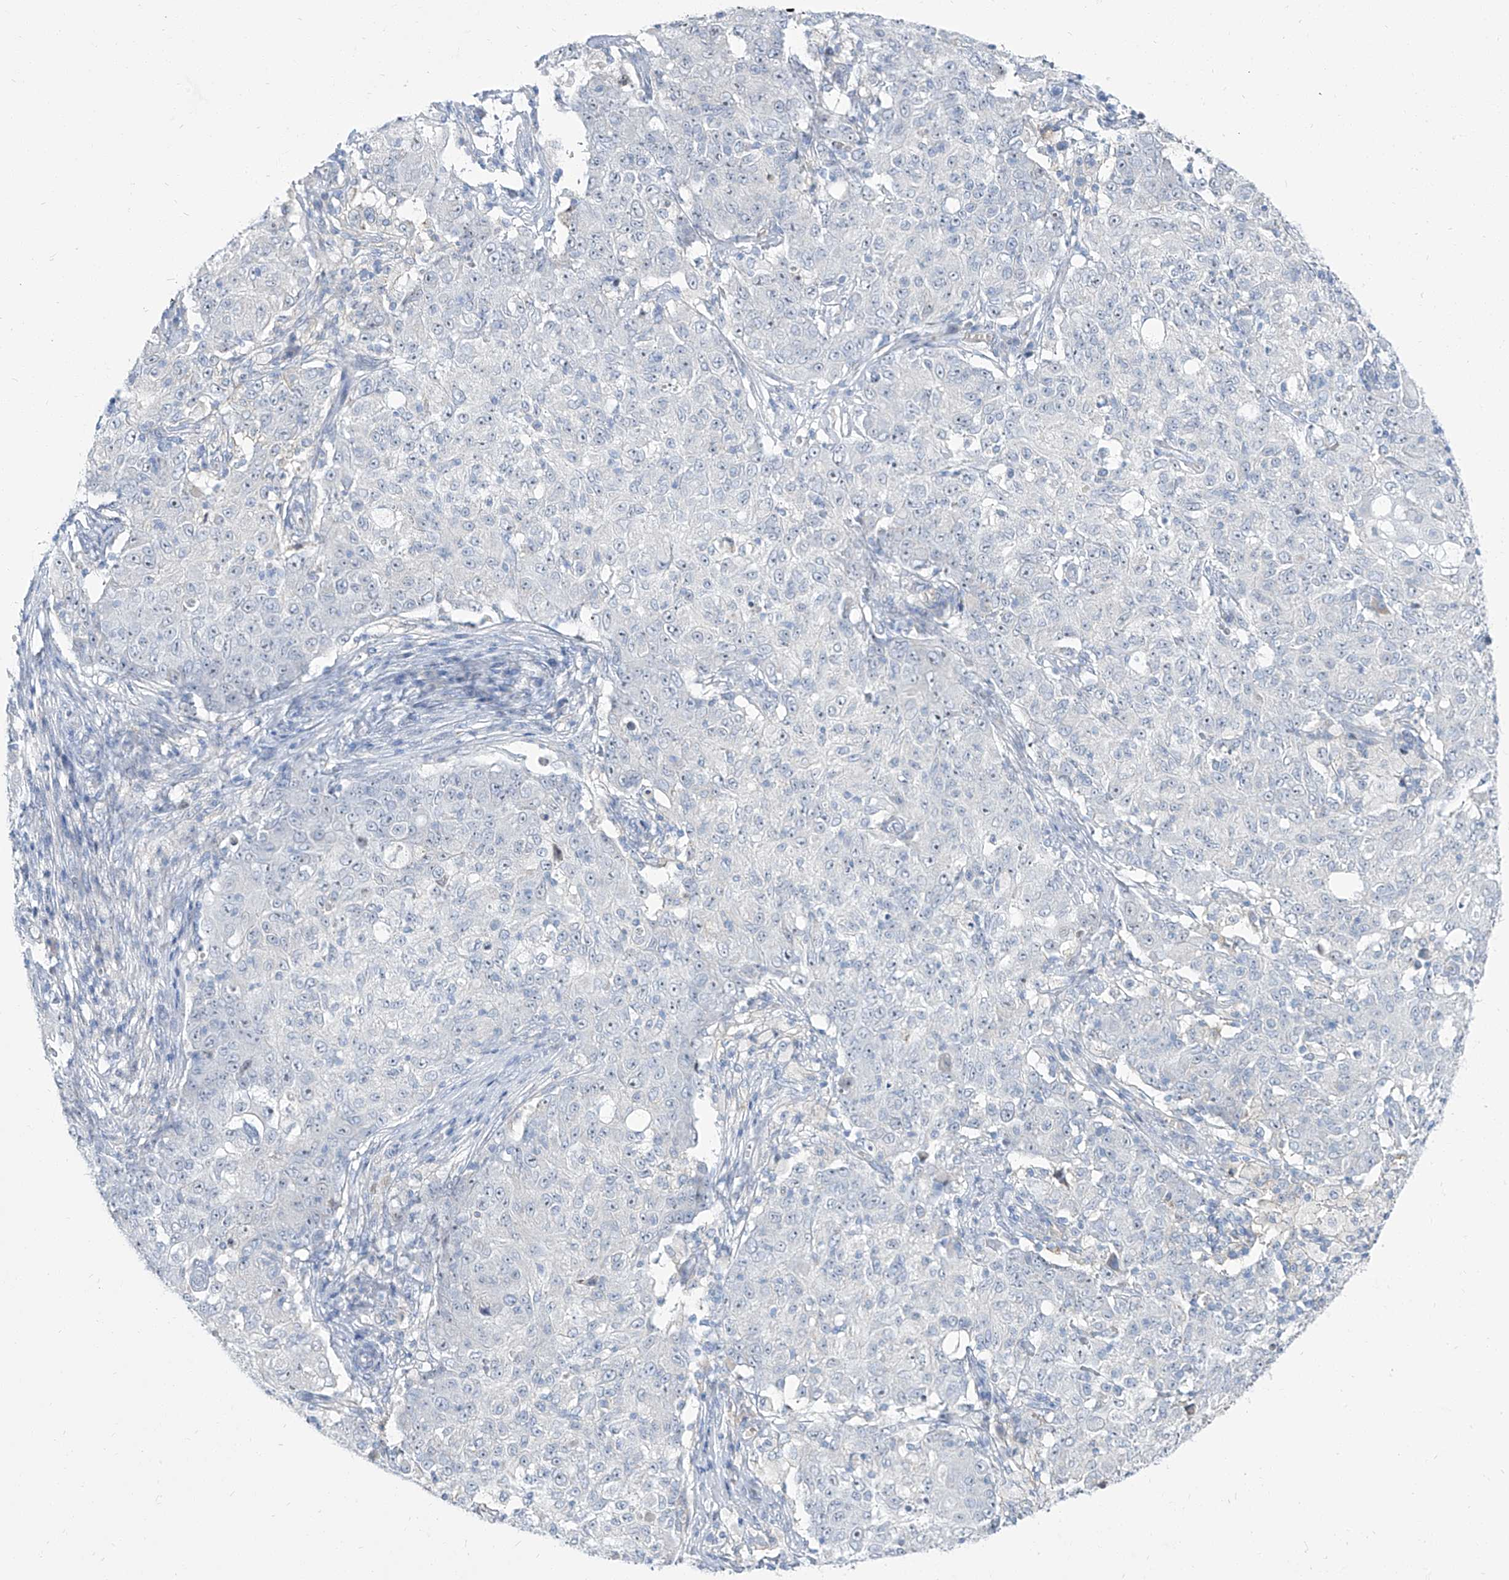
{"staining": {"intensity": "negative", "quantity": "none", "location": "none"}, "tissue": "ovarian cancer", "cell_type": "Tumor cells", "image_type": "cancer", "snomed": [{"axis": "morphology", "description": "Carcinoma, endometroid"}, {"axis": "topography", "description": "Ovary"}], "caption": "A high-resolution image shows immunohistochemistry staining of endometroid carcinoma (ovarian), which exhibits no significant staining in tumor cells.", "gene": "TXLNB", "patient": {"sex": "female", "age": 42}}